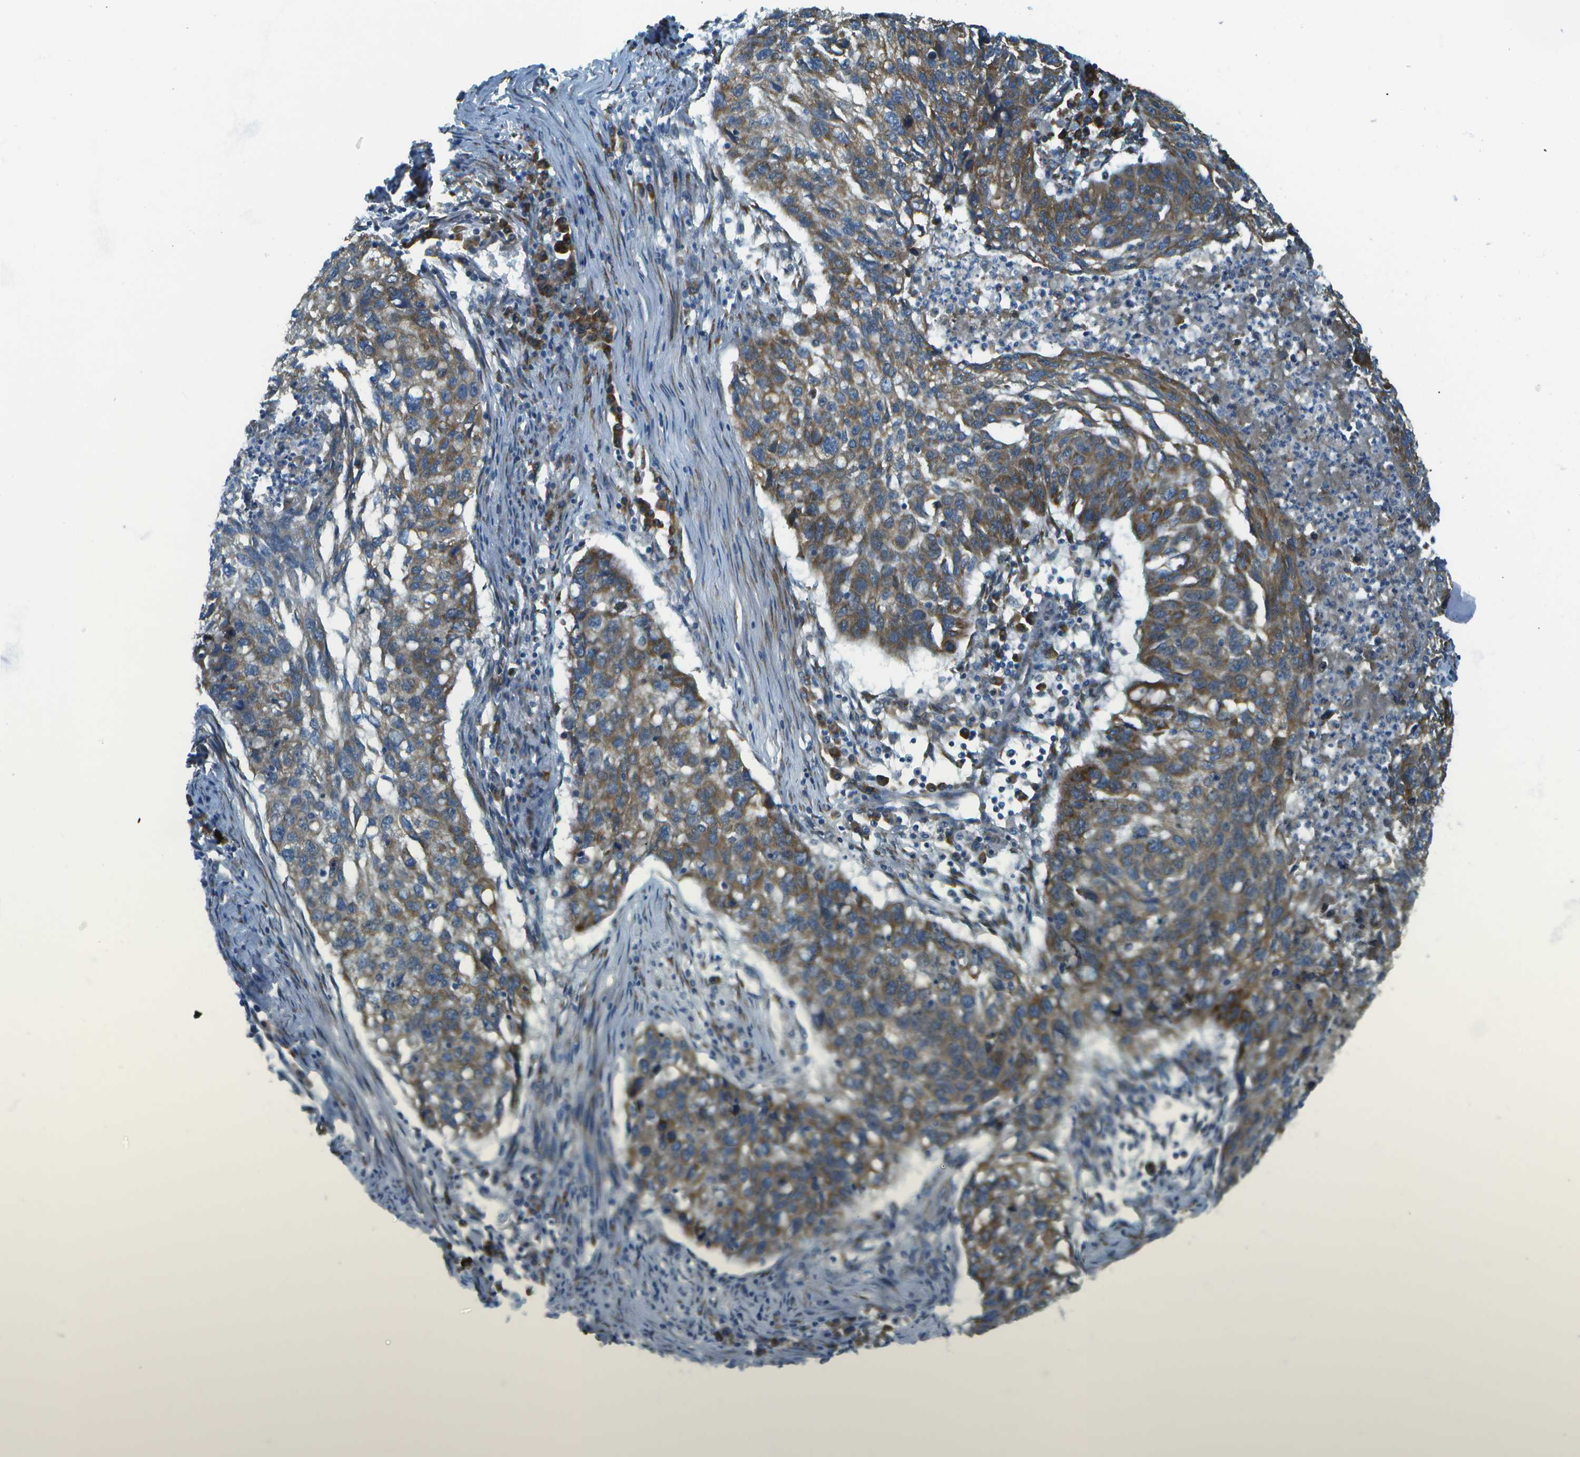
{"staining": {"intensity": "weak", "quantity": ">75%", "location": "cytoplasmic/membranous"}, "tissue": "lung cancer", "cell_type": "Tumor cells", "image_type": "cancer", "snomed": [{"axis": "morphology", "description": "Squamous cell carcinoma, NOS"}, {"axis": "topography", "description": "Lung"}], "caption": "This histopathology image exhibits IHC staining of squamous cell carcinoma (lung), with low weak cytoplasmic/membranous positivity in approximately >75% of tumor cells.", "gene": "KCTD3", "patient": {"sex": "female", "age": 63}}